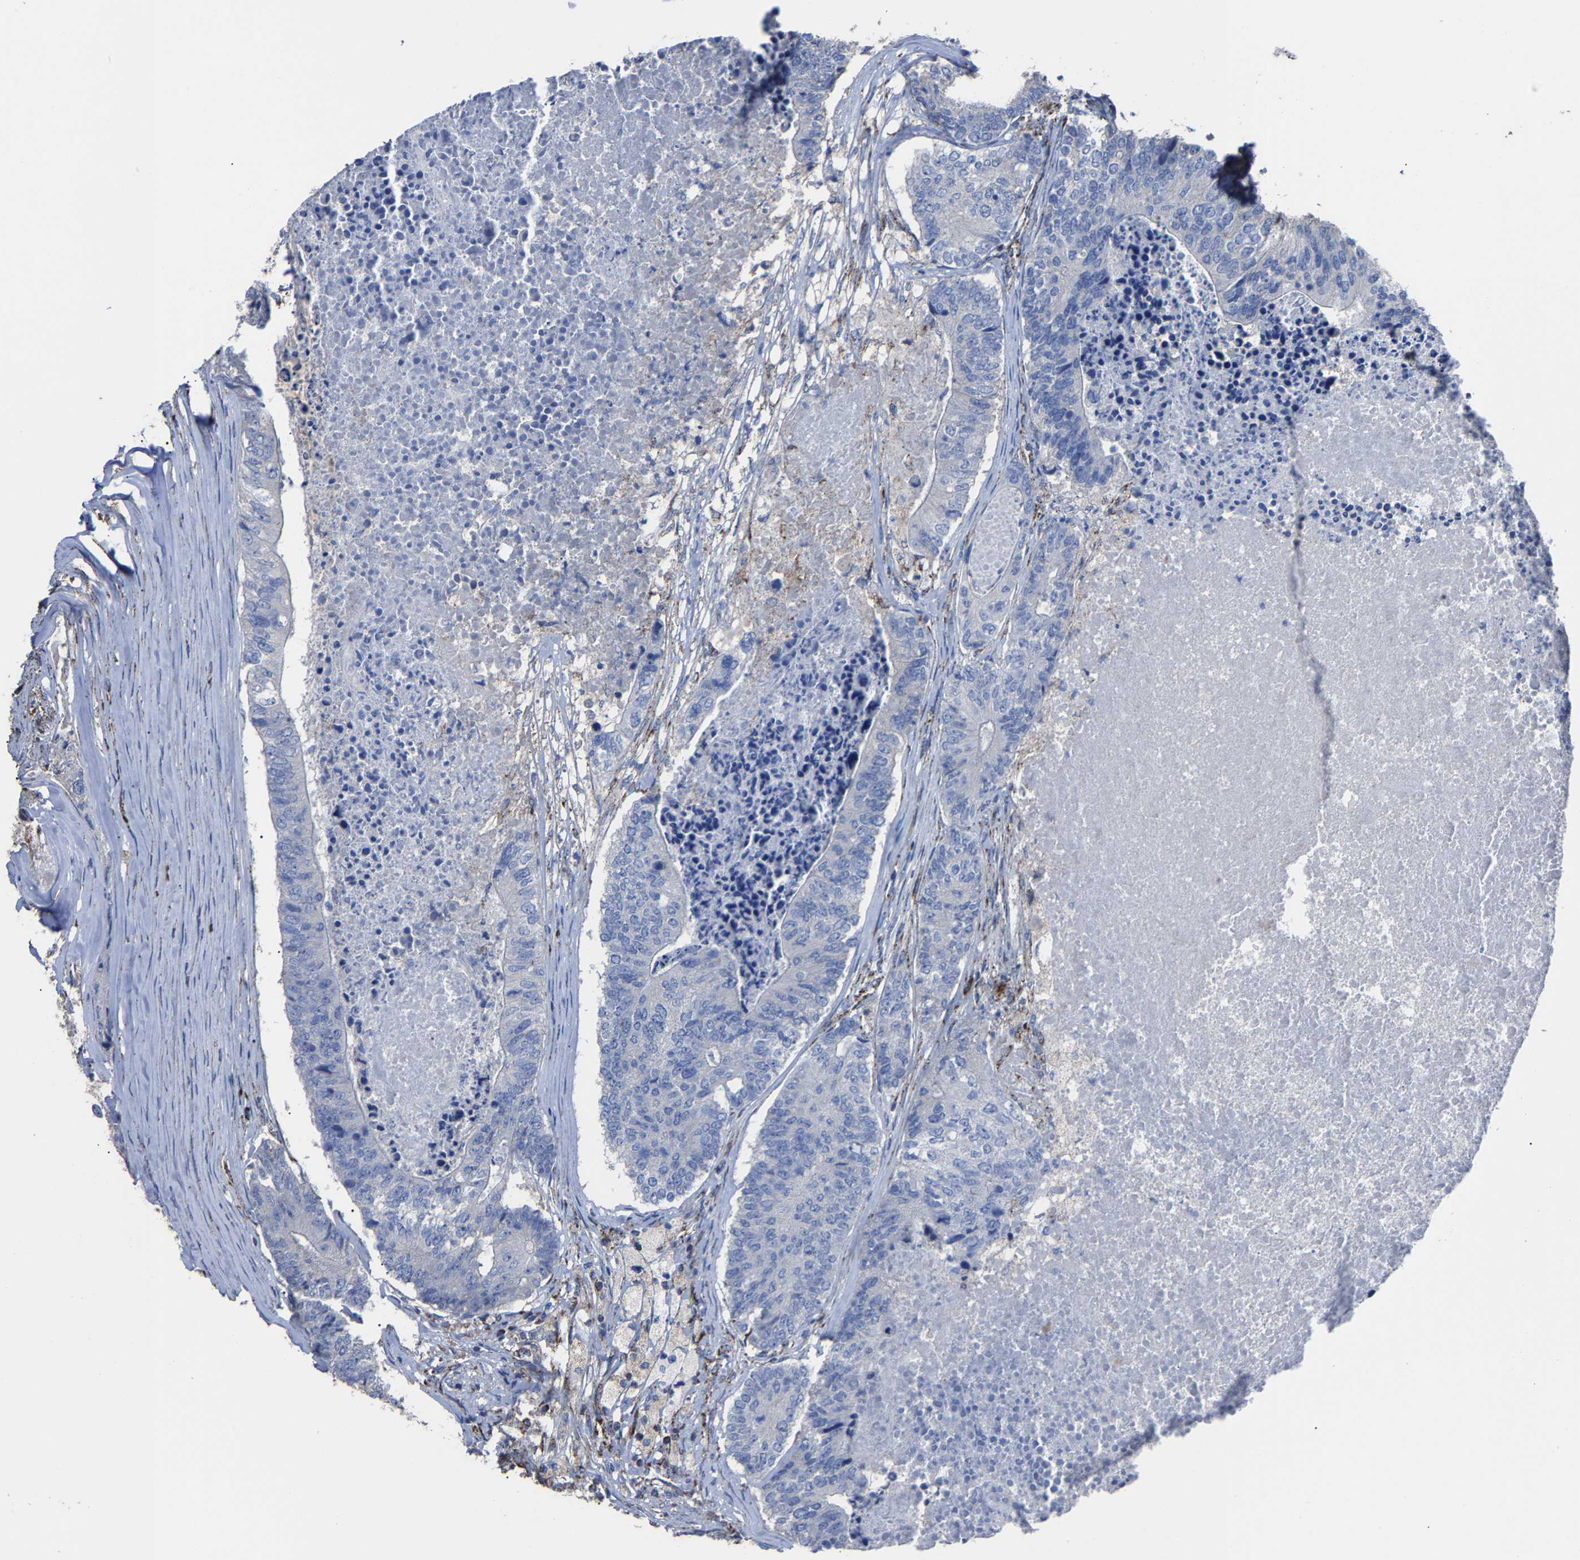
{"staining": {"intensity": "negative", "quantity": "none", "location": "none"}, "tissue": "colorectal cancer", "cell_type": "Tumor cells", "image_type": "cancer", "snomed": [{"axis": "morphology", "description": "Adenocarcinoma, NOS"}, {"axis": "topography", "description": "Colon"}], "caption": "There is no significant expression in tumor cells of adenocarcinoma (colorectal).", "gene": "NDUFV3", "patient": {"sex": "female", "age": 67}}